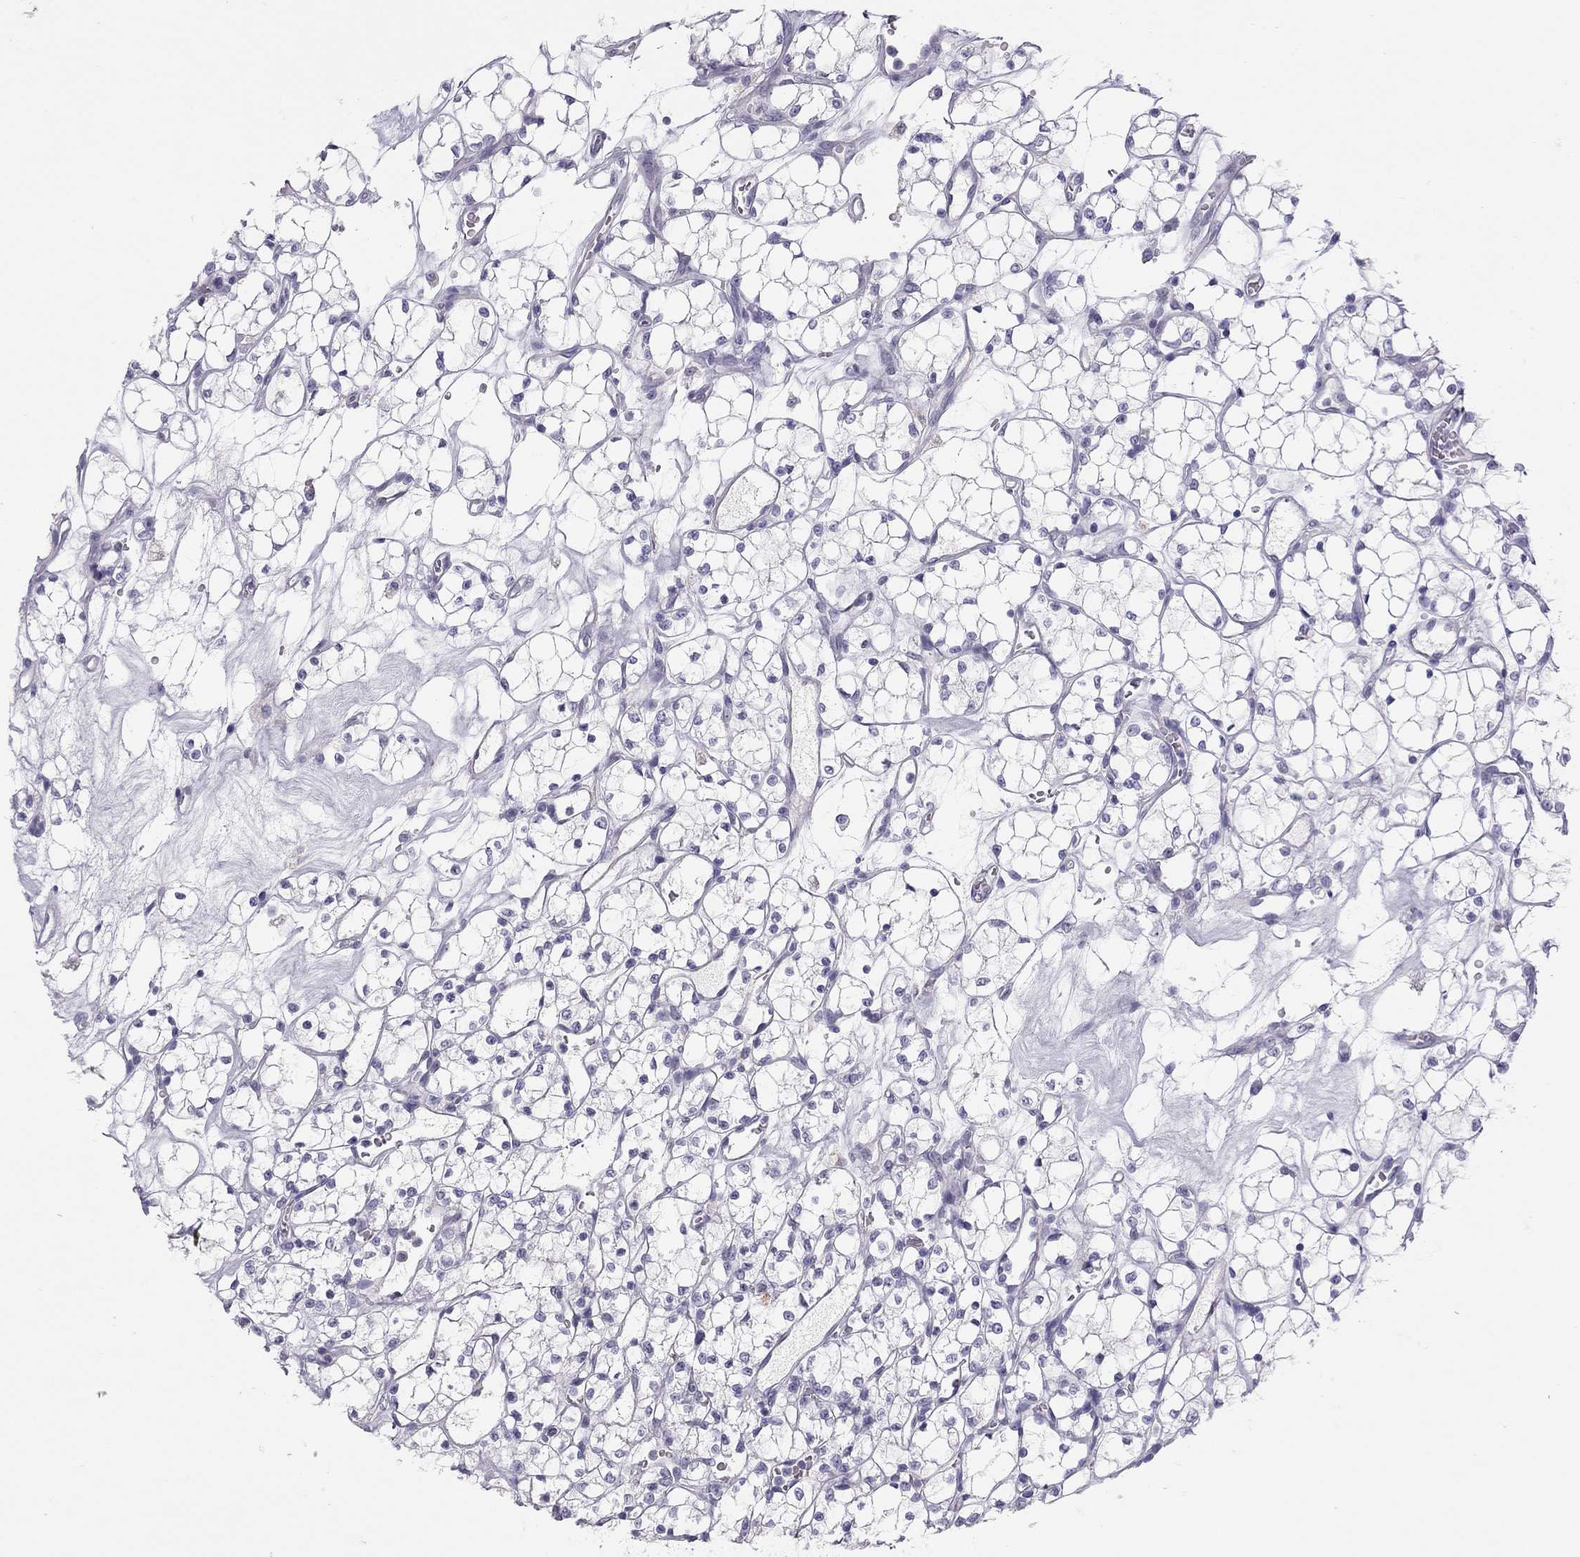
{"staining": {"intensity": "negative", "quantity": "none", "location": "none"}, "tissue": "renal cancer", "cell_type": "Tumor cells", "image_type": "cancer", "snomed": [{"axis": "morphology", "description": "Adenocarcinoma, NOS"}, {"axis": "topography", "description": "Kidney"}], "caption": "This is a photomicrograph of IHC staining of renal cancer (adenocarcinoma), which shows no staining in tumor cells. The staining was performed using DAB (3,3'-diaminobenzidine) to visualize the protein expression in brown, while the nuclei were stained in blue with hematoxylin (Magnification: 20x).", "gene": "IL17REL", "patient": {"sex": "female", "age": 69}}